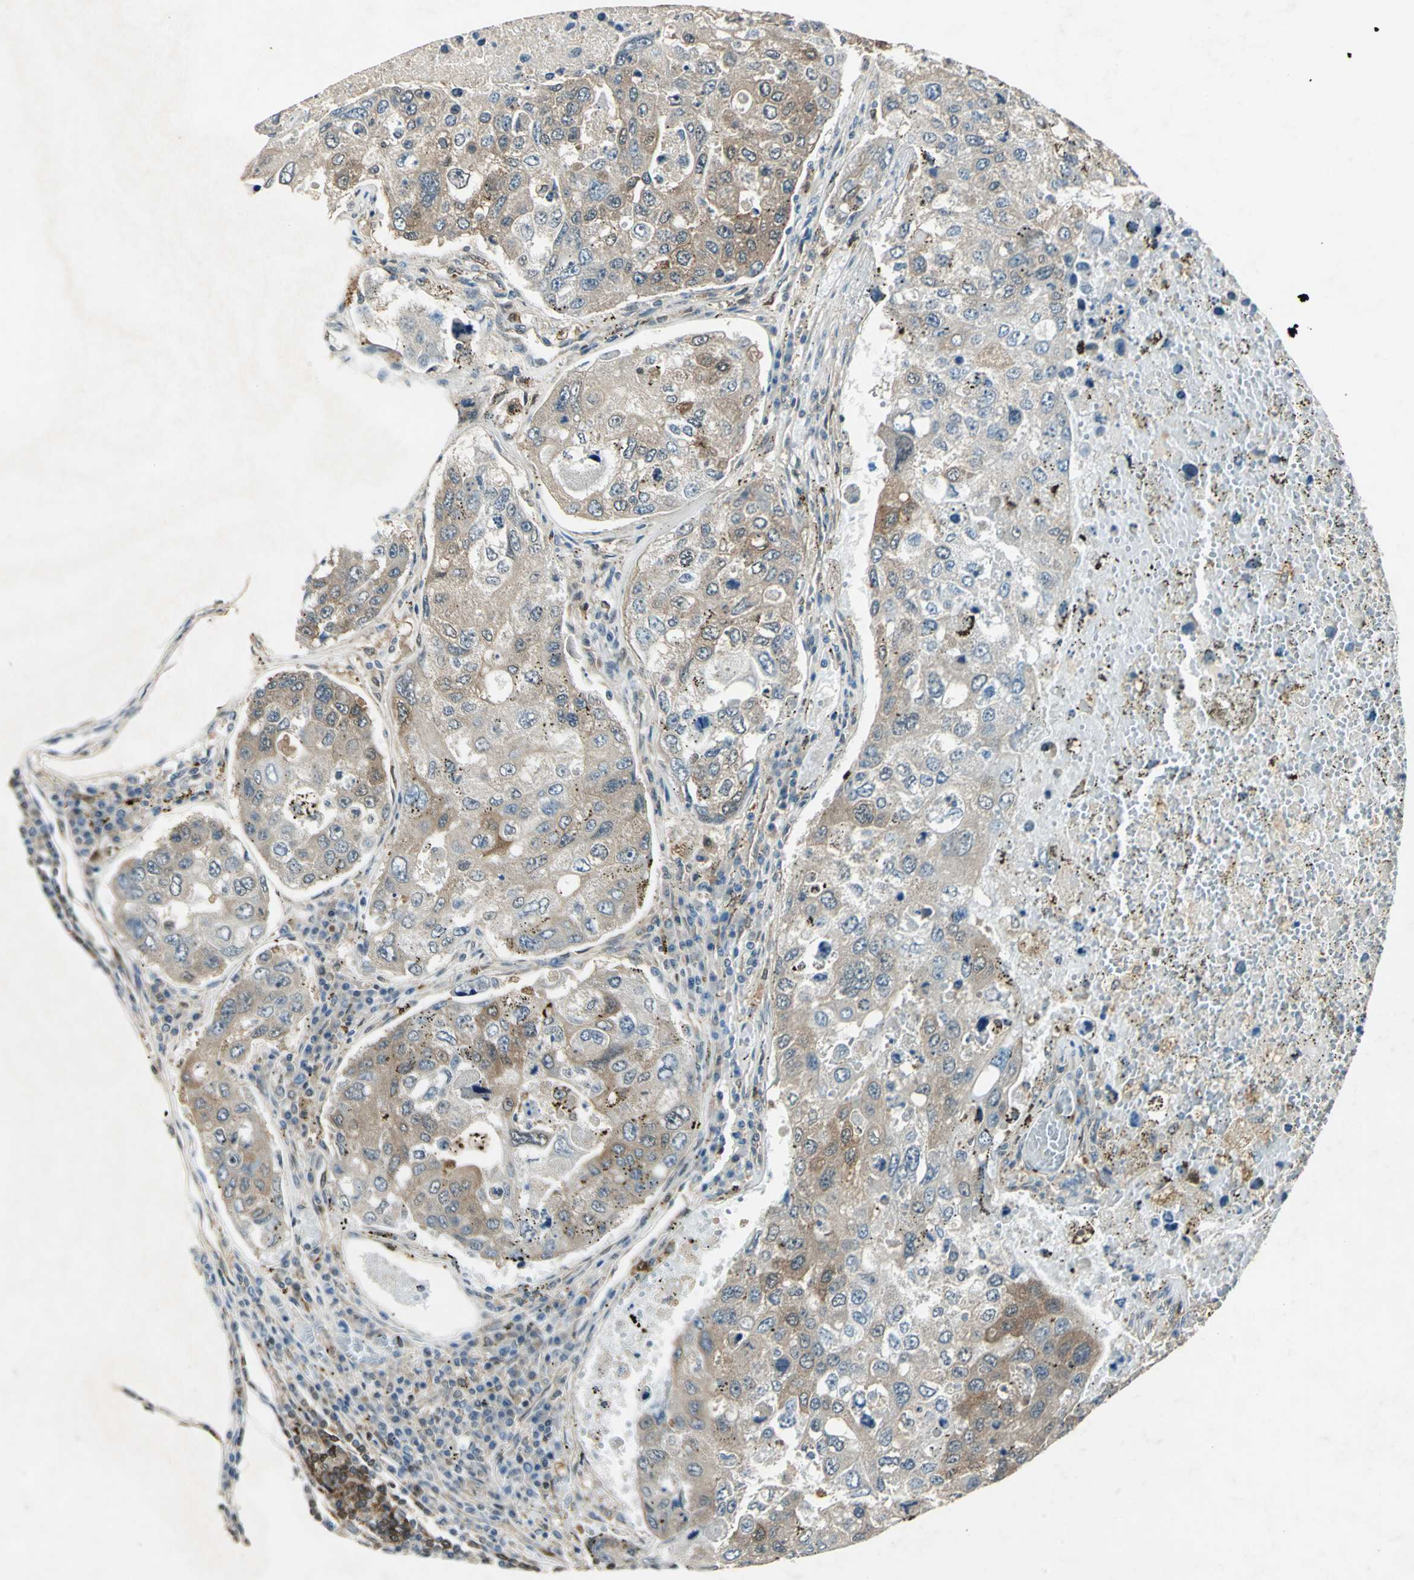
{"staining": {"intensity": "moderate", "quantity": ">75%", "location": "cytoplasmic/membranous"}, "tissue": "urothelial cancer", "cell_type": "Tumor cells", "image_type": "cancer", "snomed": [{"axis": "morphology", "description": "Urothelial carcinoma, High grade"}, {"axis": "topography", "description": "Lymph node"}, {"axis": "topography", "description": "Urinary bladder"}], "caption": "Approximately >75% of tumor cells in human high-grade urothelial carcinoma show moderate cytoplasmic/membranous protein staining as visualized by brown immunohistochemical staining.", "gene": "RRM2B", "patient": {"sex": "male", "age": 51}}